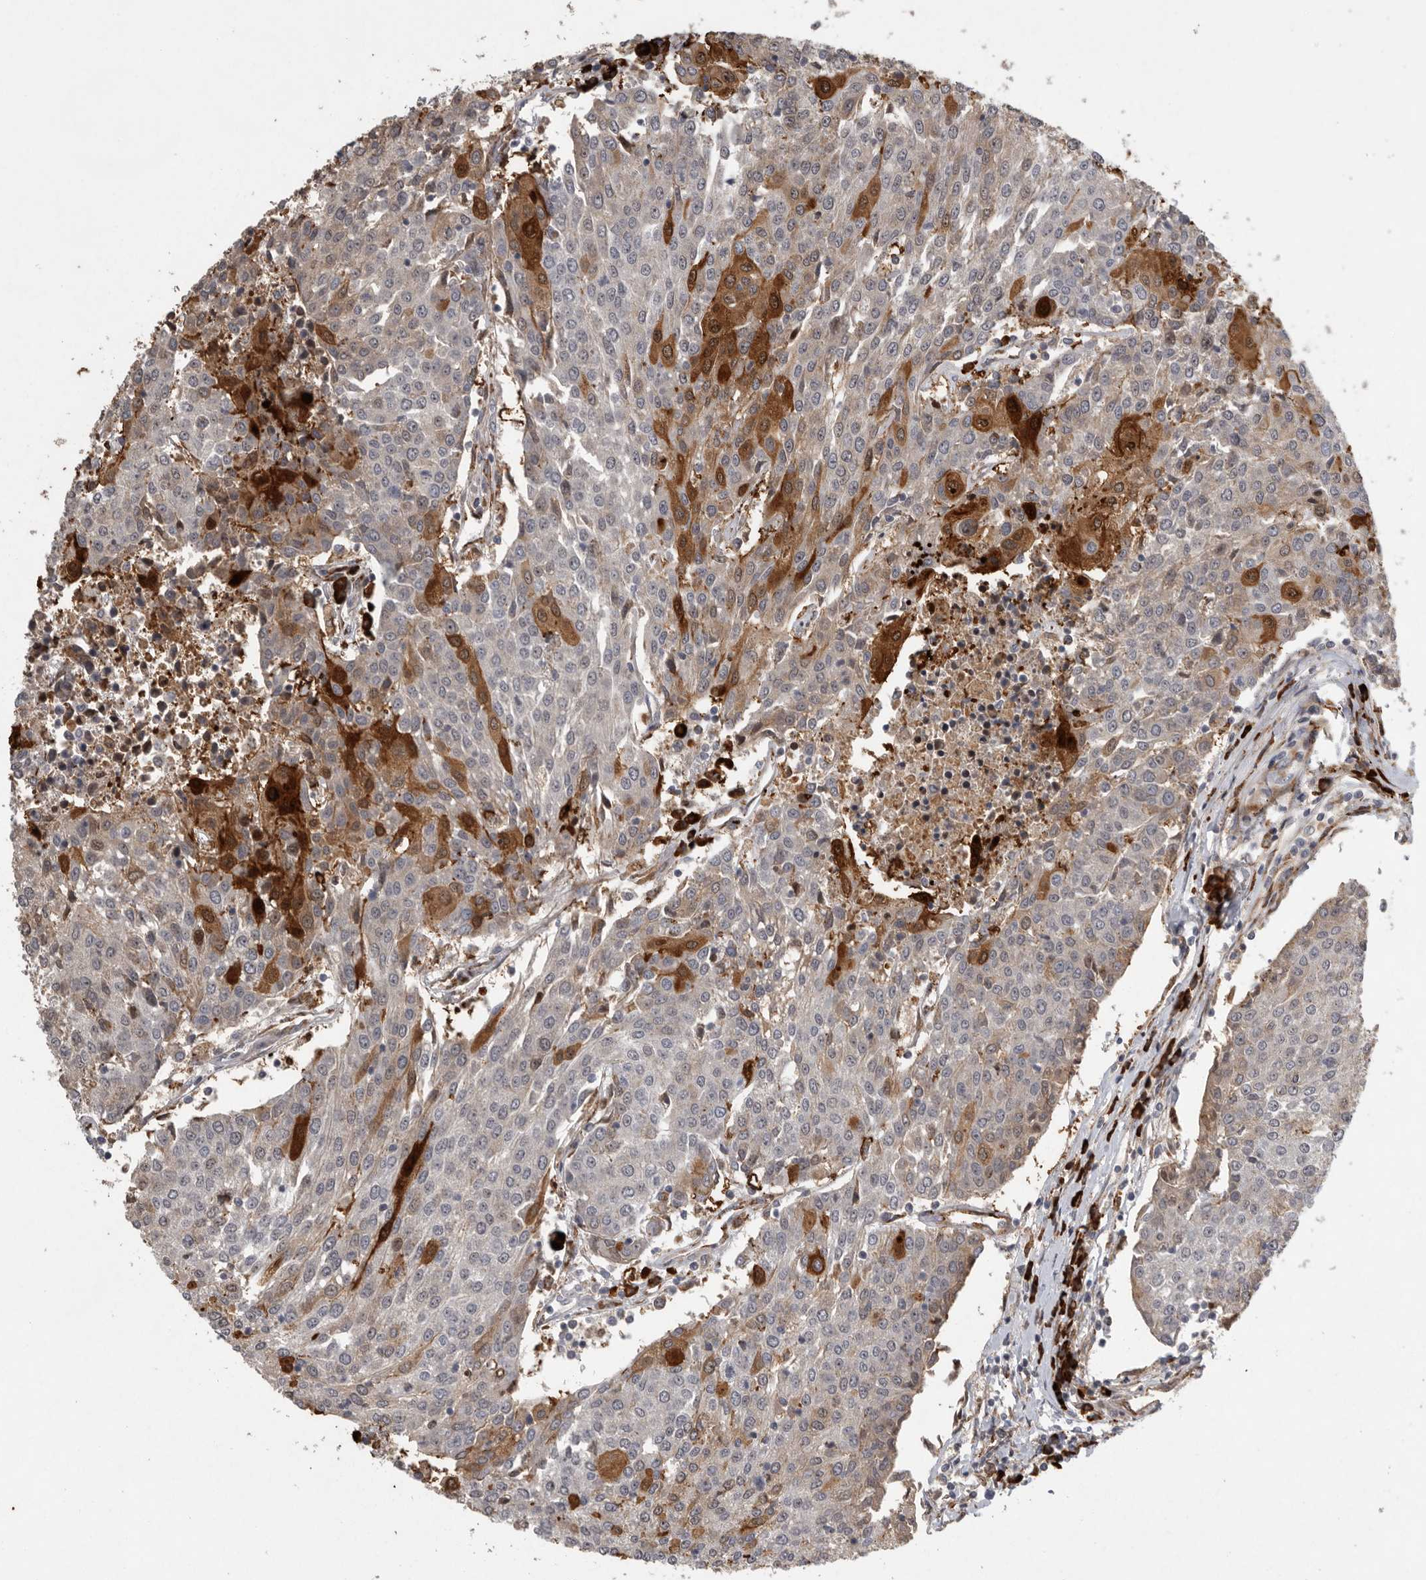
{"staining": {"intensity": "strong", "quantity": "<25%", "location": "cytoplasmic/membranous"}, "tissue": "urothelial cancer", "cell_type": "Tumor cells", "image_type": "cancer", "snomed": [{"axis": "morphology", "description": "Urothelial carcinoma, High grade"}, {"axis": "topography", "description": "Urinary bladder"}], "caption": "Immunohistochemistry of human urothelial cancer exhibits medium levels of strong cytoplasmic/membranous positivity in approximately <25% of tumor cells. The protein of interest is stained brown, and the nuclei are stained in blue (DAB IHC with brightfield microscopy, high magnification).", "gene": "MPDZ", "patient": {"sex": "female", "age": 85}}